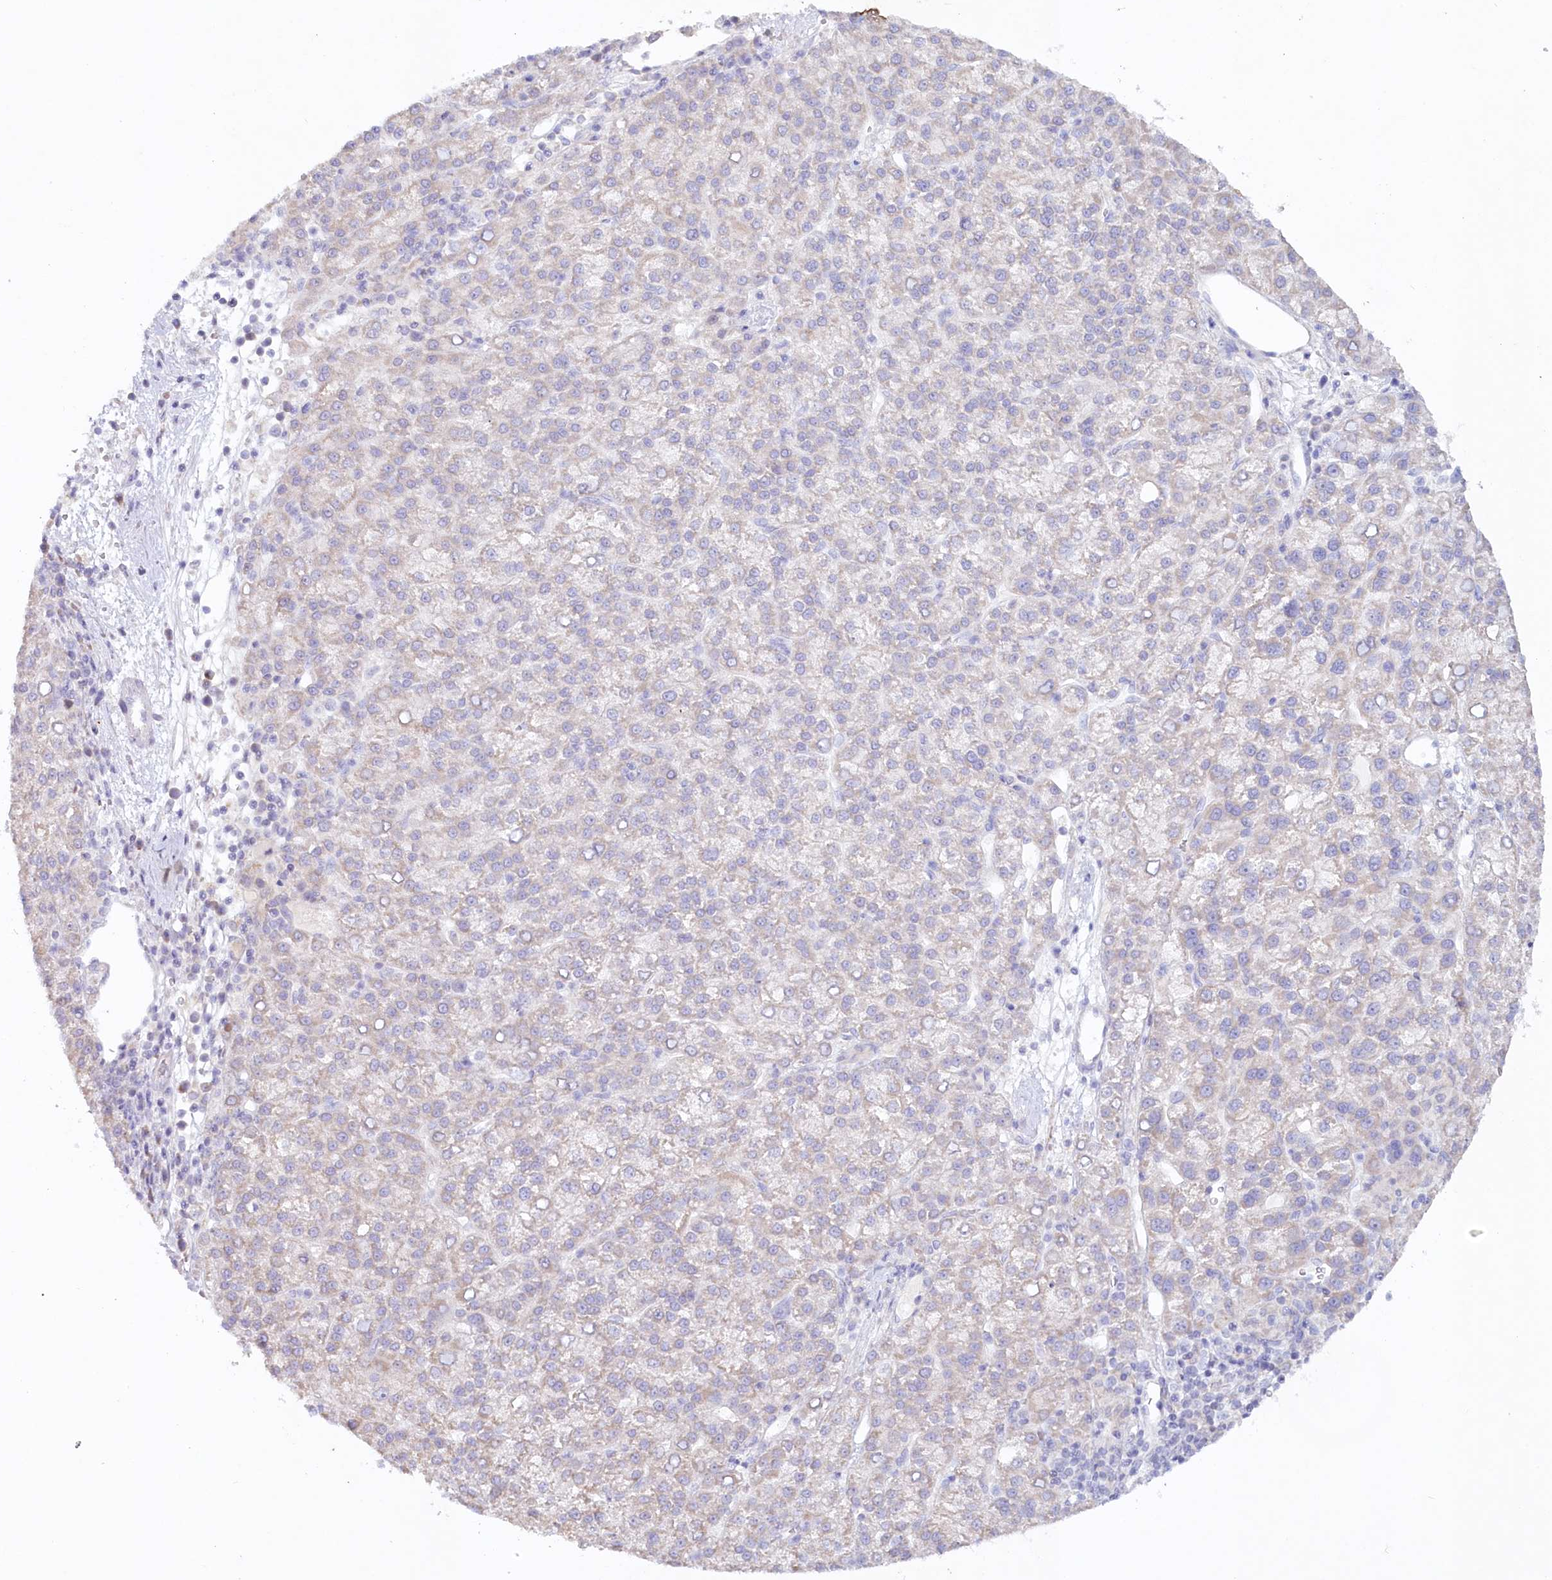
{"staining": {"intensity": "weak", "quantity": "<25%", "location": "cytoplasmic/membranous"}, "tissue": "liver cancer", "cell_type": "Tumor cells", "image_type": "cancer", "snomed": [{"axis": "morphology", "description": "Carcinoma, Hepatocellular, NOS"}, {"axis": "topography", "description": "Liver"}], "caption": "There is no significant positivity in tumor cells of liver cancer (hepatocellular carcinoma).", "gene": "PSAPL1", "patient": {"sex": "female", "age": 58}}